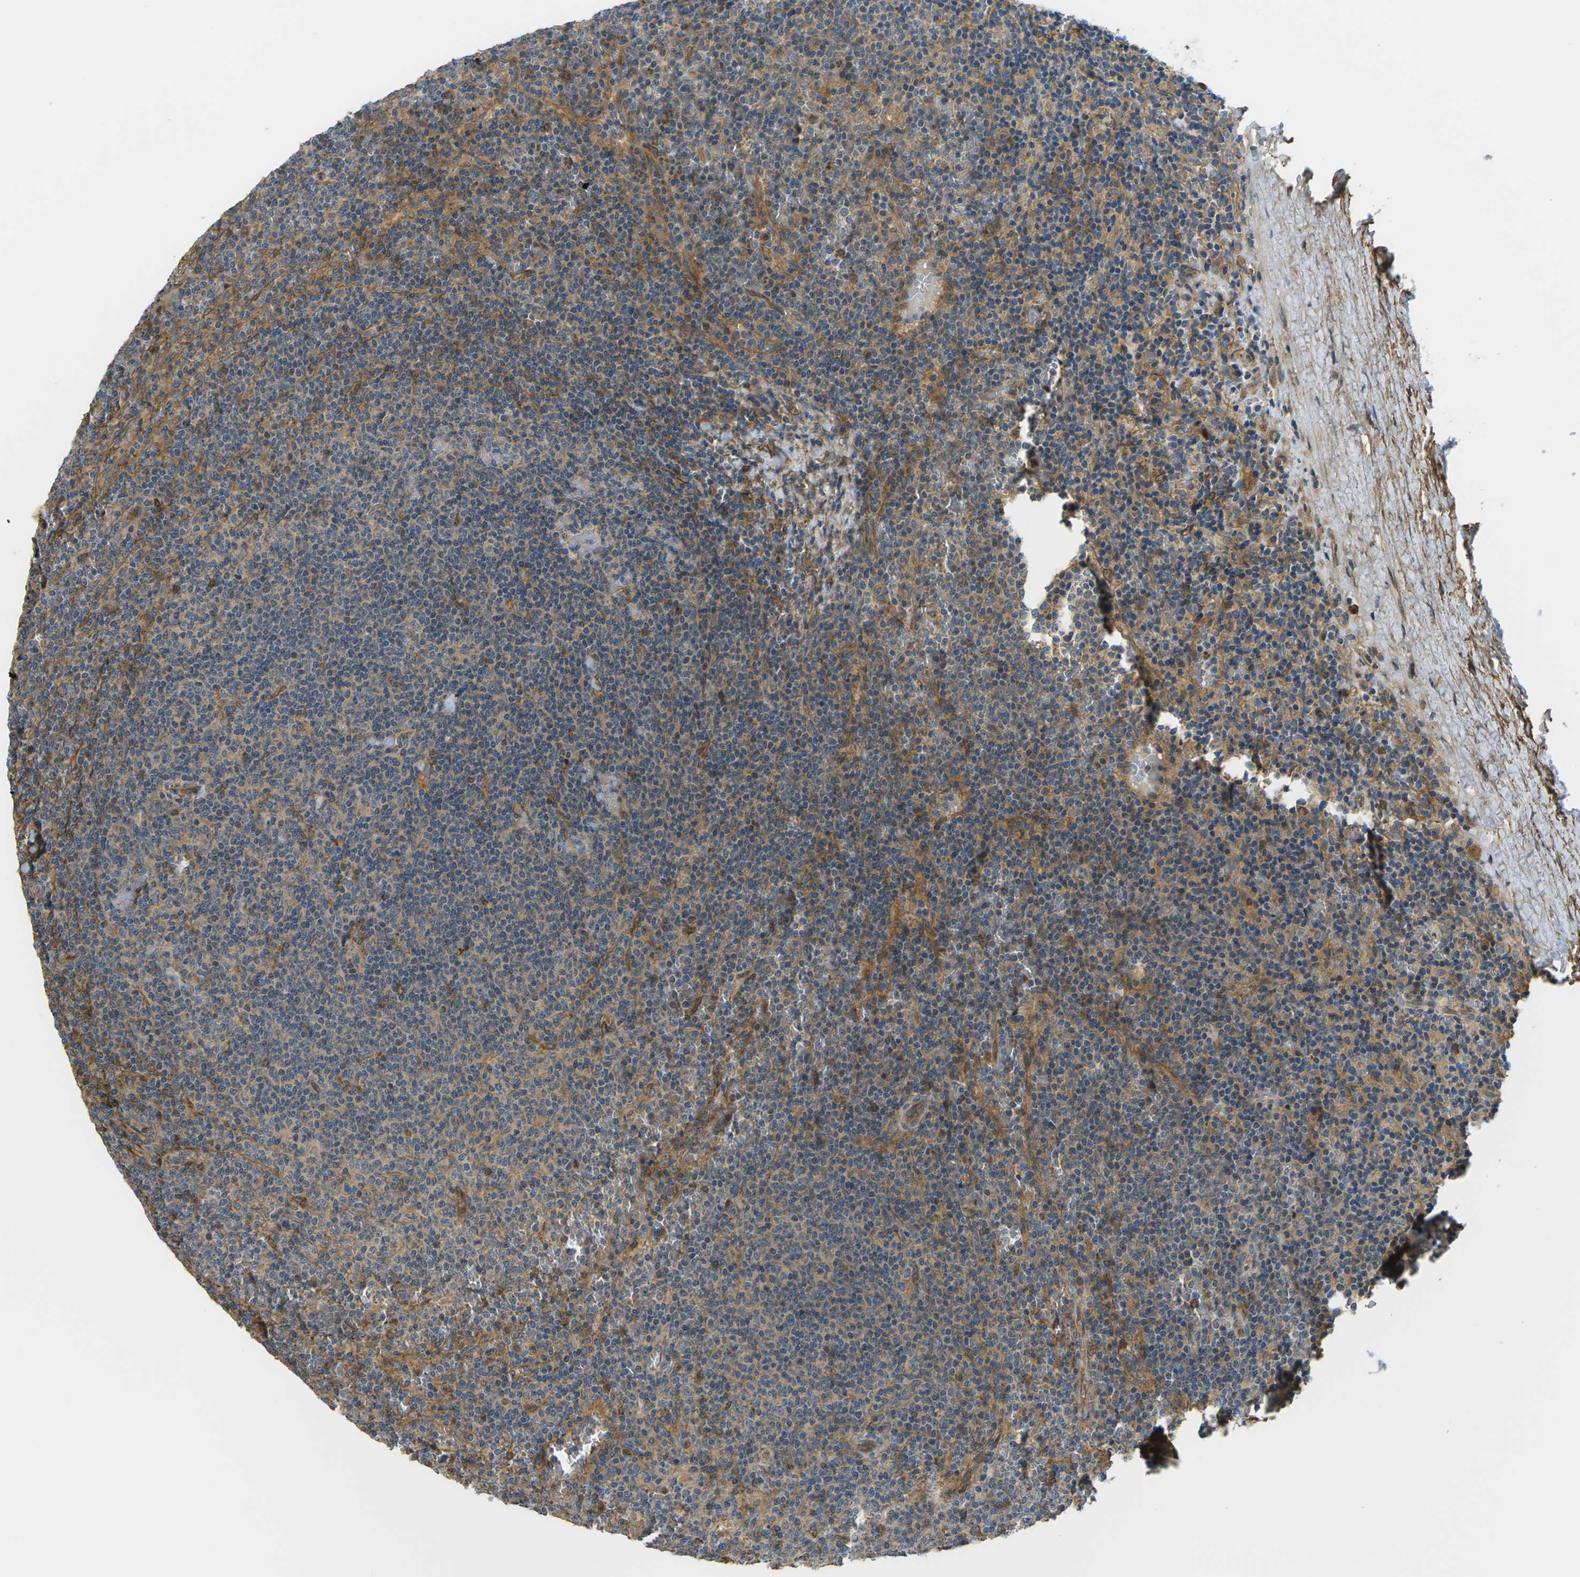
{"staining": {"intensity": "weak", "quantity": "25%-75%", "location": "cytoplasmic/membranous"}, "tissue": "lymphoma", "cell_type": "Tumor cells", "image_type": "cancer", "snomed": [{"axis": "morphology", "description": "Malignant lymphoma, non-Hodgkin's type, Low grade"}, {"axis": "topography", "description": "Spleen"}], "caption": "Immunohistochemistry (DAB (3,3'-diaminobenzidine)) staining of human lymphoma displays weak cytoplasmic/membranous protein staining in approximately 25%-75% of tumor cells. (brown staining indicates protein expression, while blue staining denotes nuclei).", "gene": "DDHD2", "patient": {"sex": "female", "age": 50}}